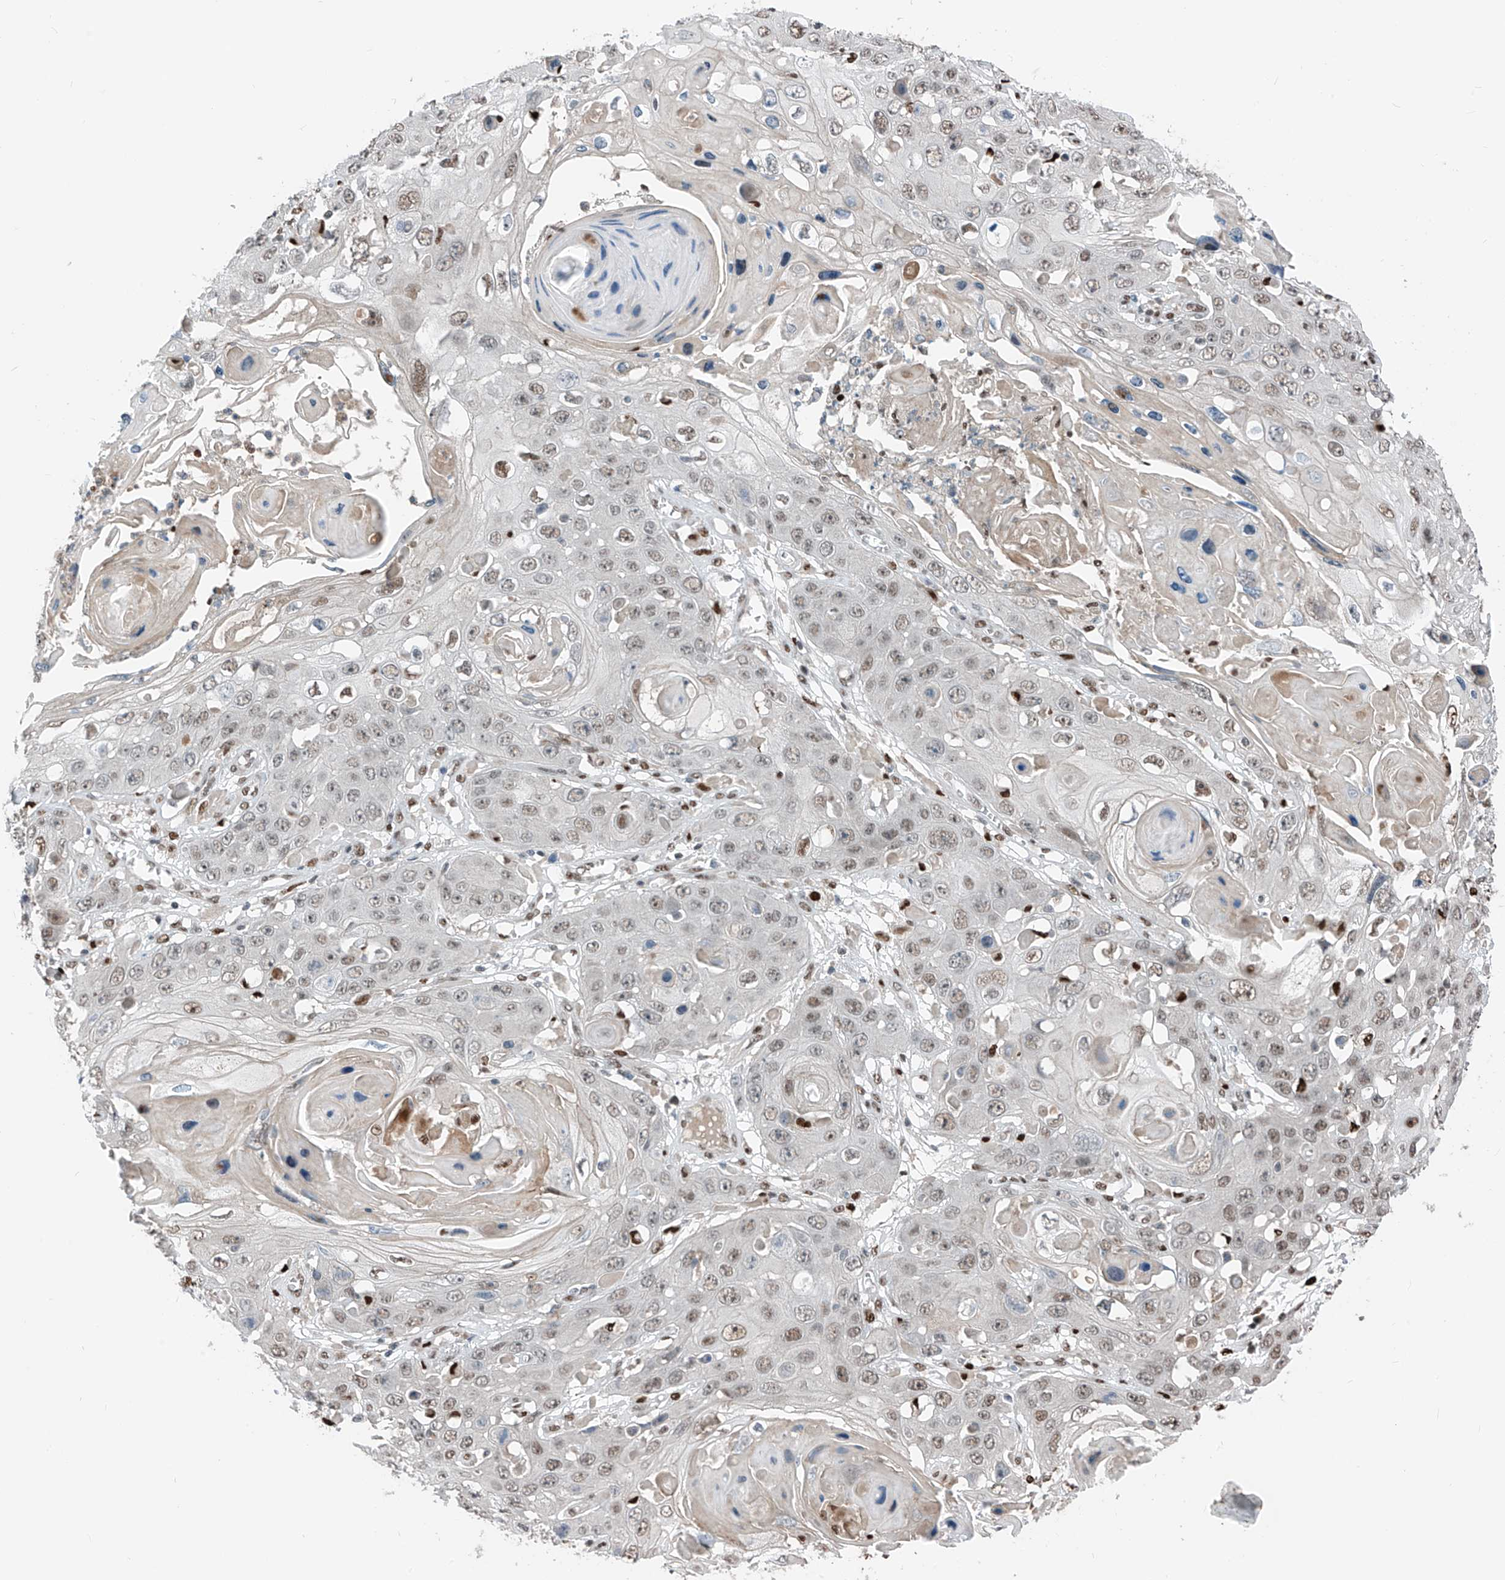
{"staining": {"intensity": "weak", "quantity": ">75%", "location": "nuclear"}, "tissue": "skin cancer", "cell_type": "Tumor cells", "image_type": "cancer", "snomed": [{"axis": "morphology", "description": "Squamous cell carcinoma, NOS"}, {"axis": "topography", "description": "Skin"}], "caption": "High-magnification brightfield microscopy of skin squamous cell carcinoma stained with DAB (3,3'-diaminobenzidine) (brown) and counterstained with hematoxylin (blue). tumor cells exhibit weak nuclear staining is identified in approximately>75% of cells.", "gene": "RBP7", "patient": {"sex": "male", "age": 55}}